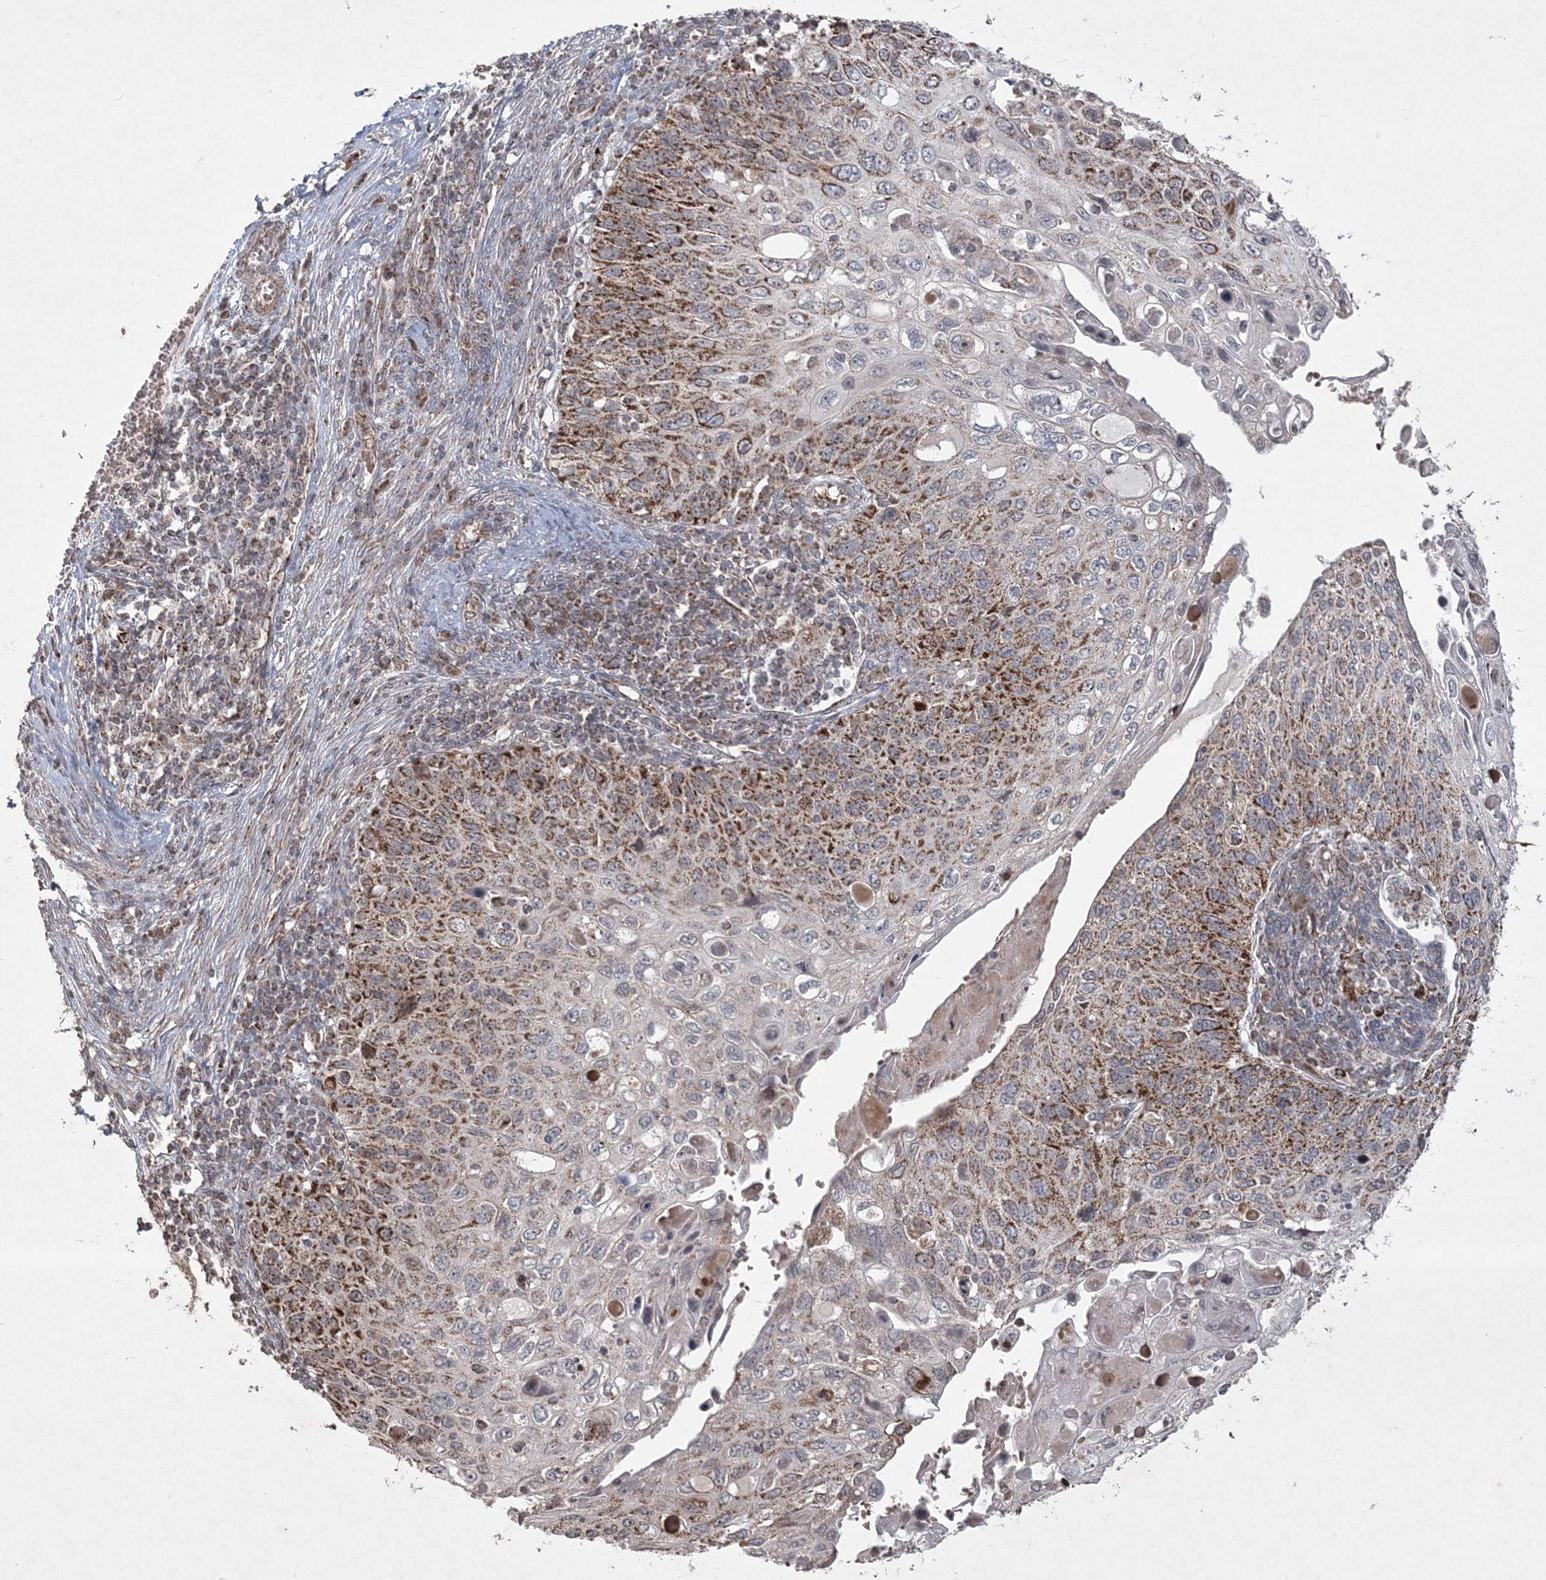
{"staining": {"intensity": "strong", "quantity": "25%-75%", "location": "cytoplasmic/membranous"}, "tissue": "cervical cancer", "cell_type": "Tumor cells", "image_type": "cancer", "snomed": [{"axis": "morphology", "description": "Squamous cell carcinoma, NOS"}, {"axis": "topography", "description": "Cervix"}], "caption": "Immunohistochemical staining of human squamous cell carcinoma (cervical) displays high levels of strong cytoplasmic/membranous staining in about 25%-75% of tumor cells.", "gene": "LRPPRC", "patient": {"sex": "female", "age": 70}}